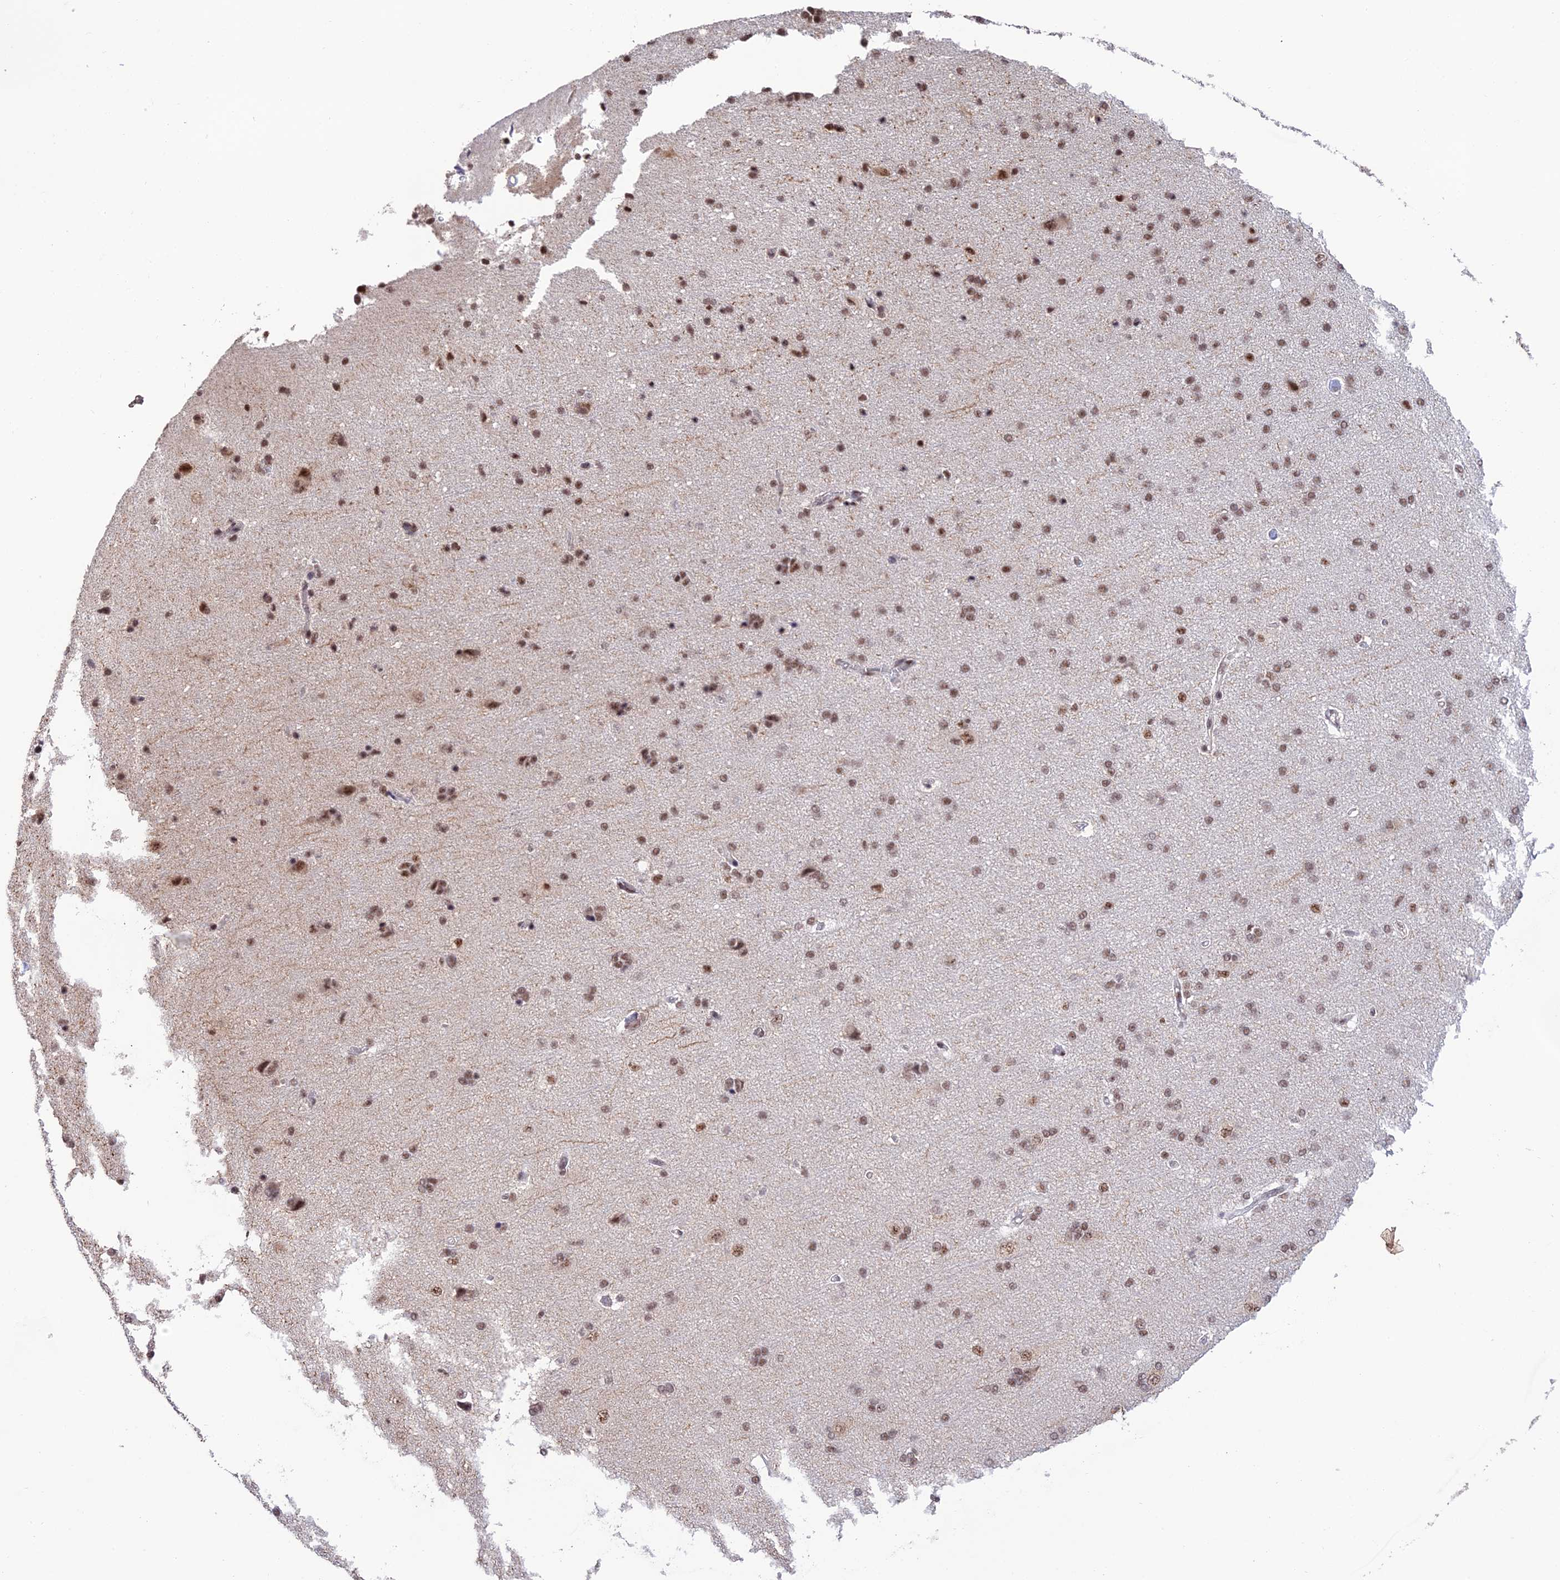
{"staining": {"intensity": "moderate", "quantity": "25%-75%", "location": "nuclear"}, "tissue": "cerebral cortex", "cell_type": "Endothelial cells", "image_type": "normal", "snomed": [{"axis": "morphology", "description": "Normal tissue, NOS"}, {"axis": "topography", "description": "Cerebral cortex"}], "caption": "Endothelial cells display medium levels of moderate nuclear staining in approximately 25%-75% of cells in unremarkable cerebral cortex. The staining was performed using DAB (3,3'-diaminobenzidine), with brown indicating positive protein expression. Nuclei are stained blue with hematoxylin.", "gene": "THOC7", "patient": {"sex": "male", "age": 62}}